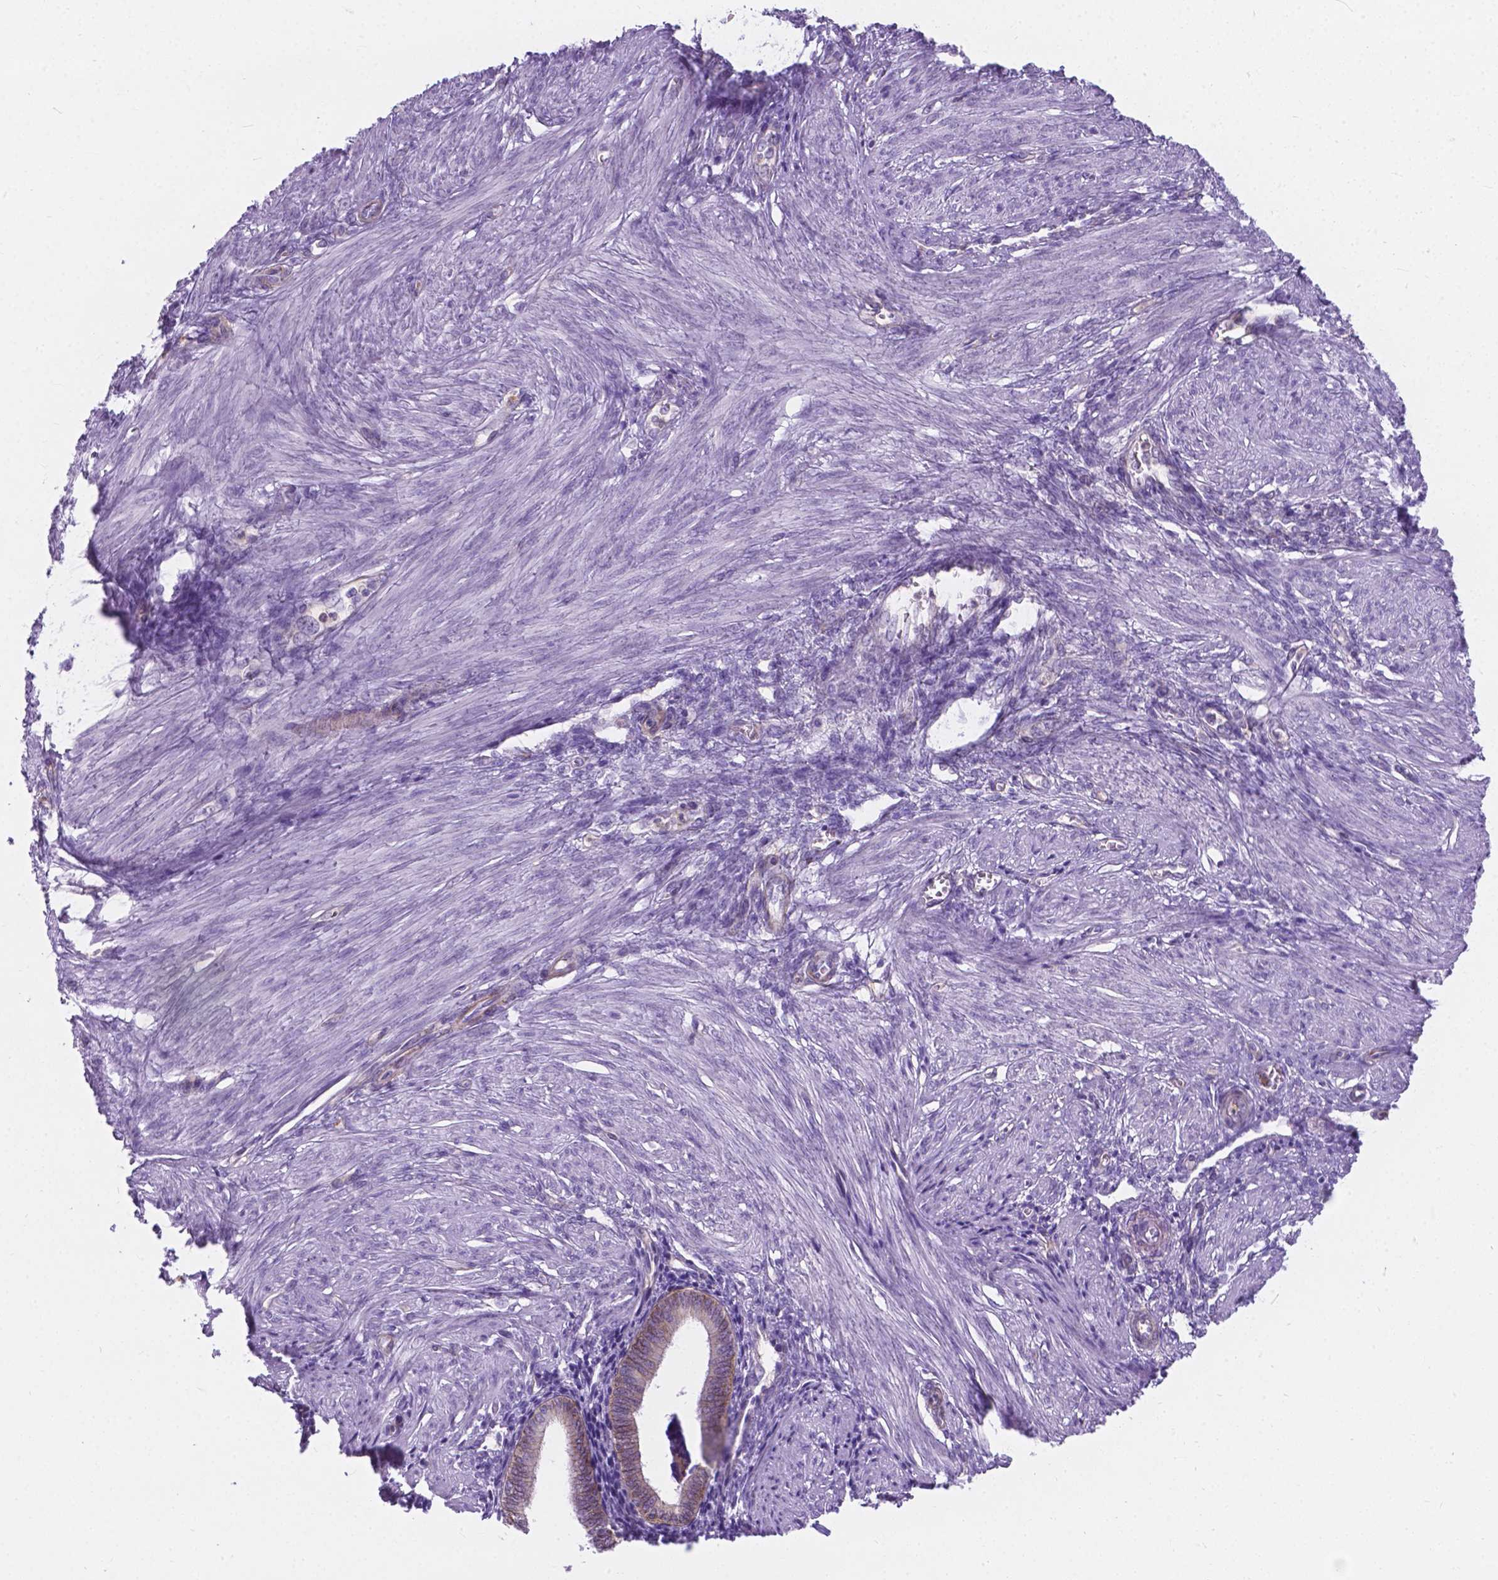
{"staining": {"intensity": "negative", "quantity": "none", "location": "none"}, "tissue": "endometrium", "cell_type": "Cells in endometrial stroma", "image_type": "normal", "snomed": [{"axis": "morphology", "description": "Normal tissue, NOS"}, {"axis": "topography", "description": "Endometrium"}], "caption": "IHC histopathology image of normal human endometrium stained for a protein (brown), which displays no staining in cells in endometrial stroma. (DAB IHC visualized using brightfield microscopy, high magnification).", "gene": "KIAA0040", "patient": {"sex": "female", "age": 42}}